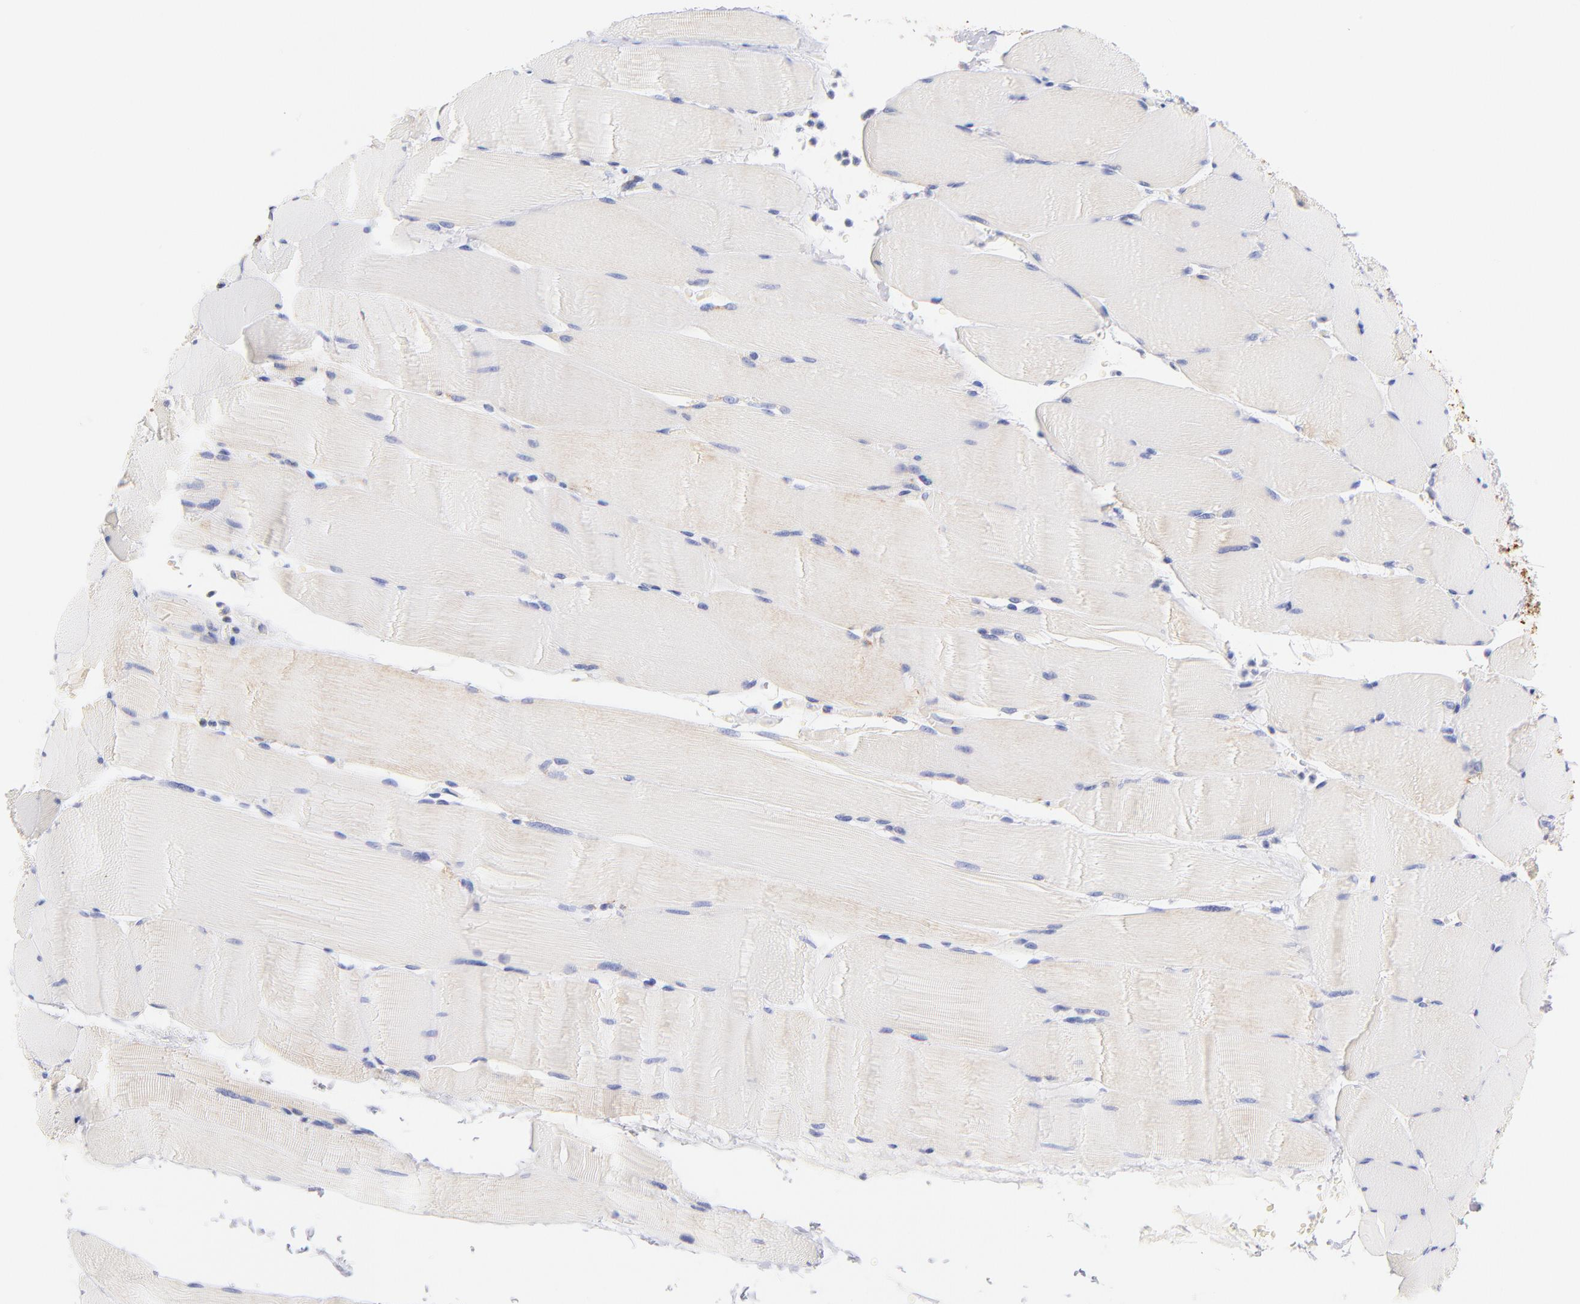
{"staining": {"intensity": "weak", "quantity": "<25%", "location": "cytoplasmic/membranous"}, "tissue": "skeletal muscle", "cell_type": "Myocytes", "image_type": "normal", "snomed": [{"axis": "morphology", "description": "Normal tissue, NOS"}, {"axis": "topography", "description": "Skeletal muscle"}], "caption": "Immunohistochemistry (IHC) of benign human skeletal muscle exhibits no expression in myocytes. (DAB immunohistochemistry visualized using brightfield microscopy, high magnification).", "gene": "AIFM1", "patient": {"sex": "male", "age": 62}}